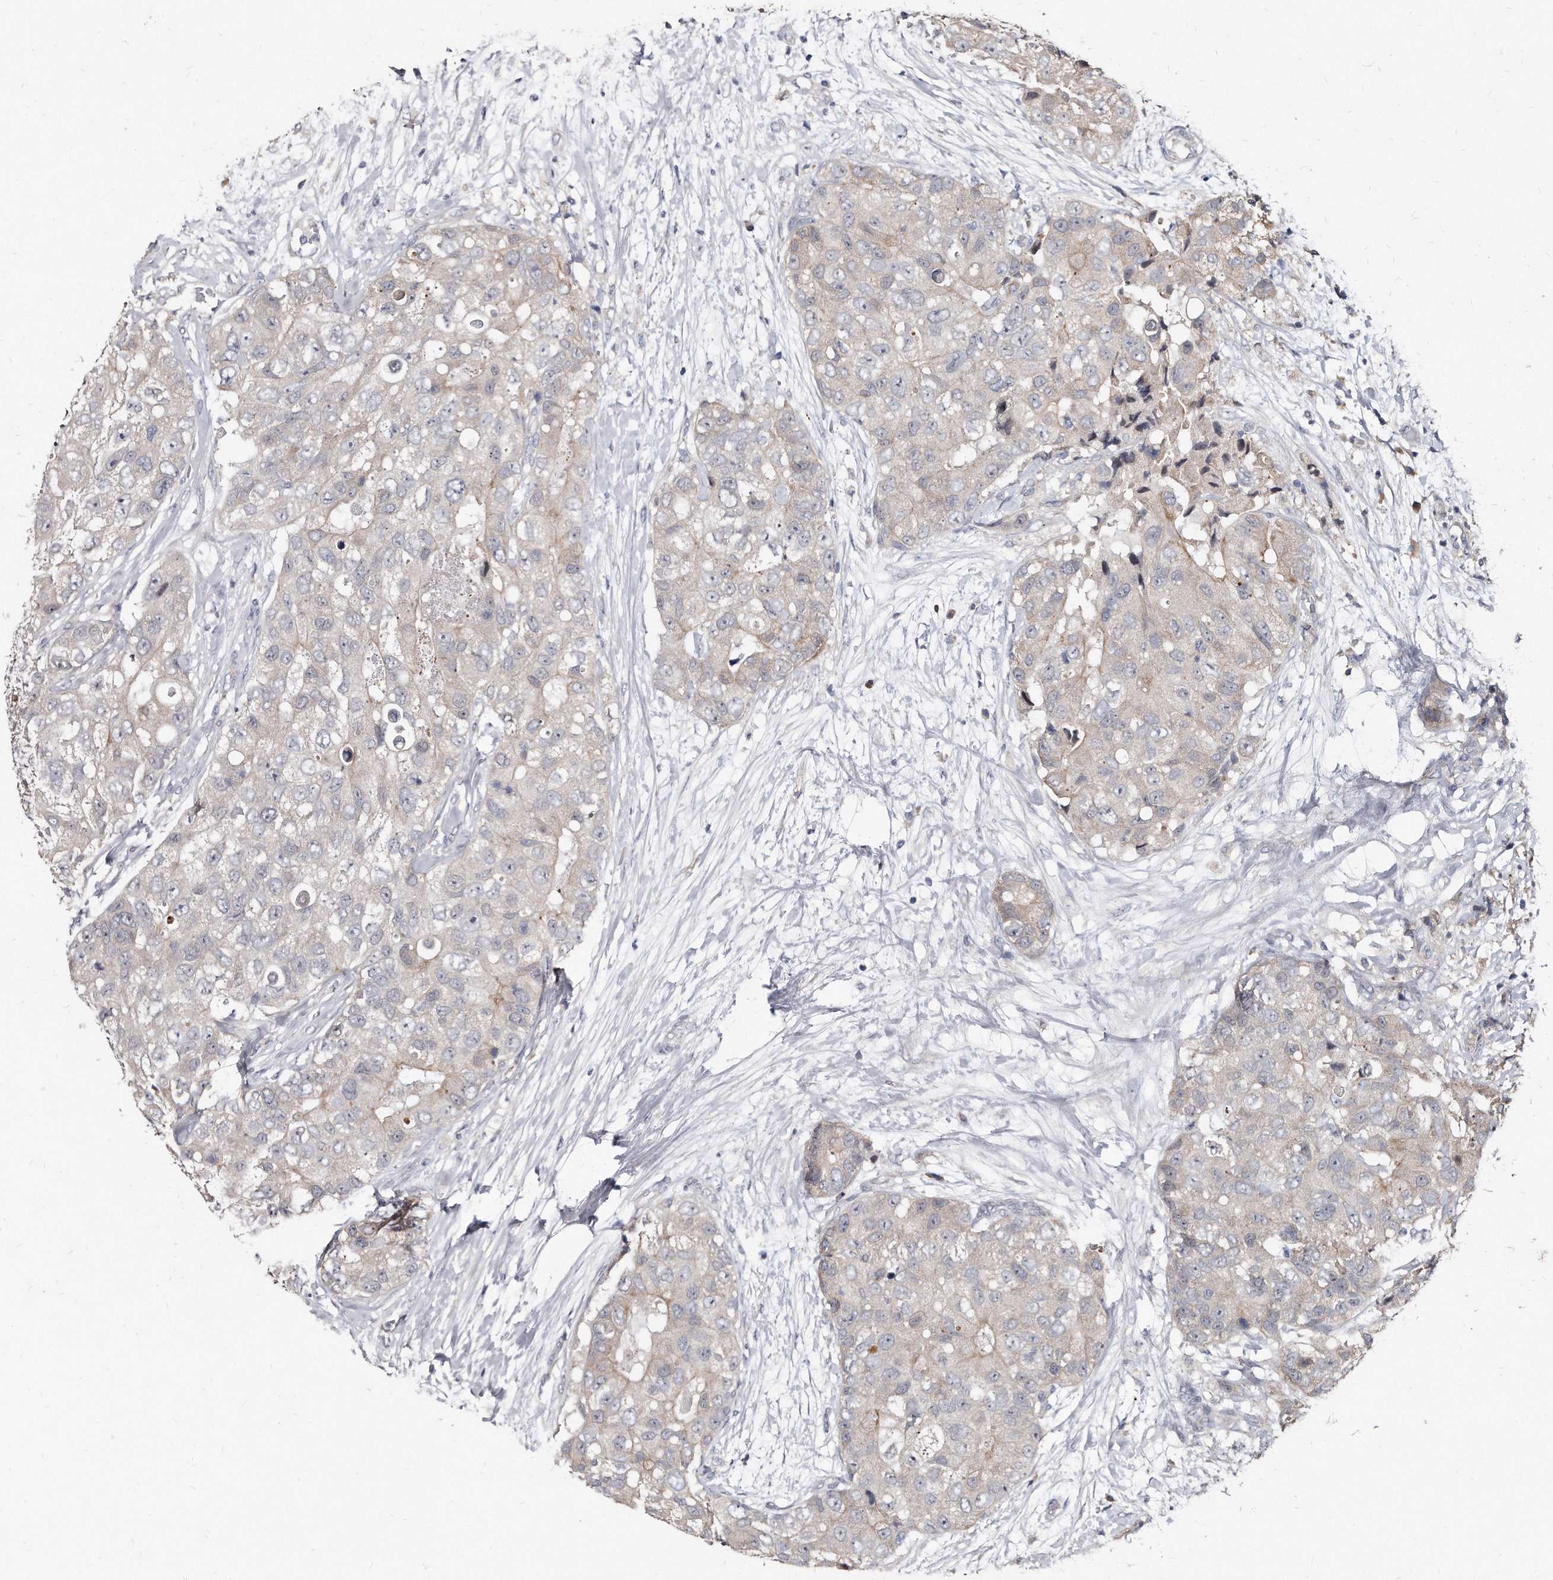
{"staining": {"intensity": "negative", "quantity": "none", "location": "none"}, "tissue": "breast cancer", "cell_type": "Tumor cells", "image_type": "cancer", "snomed": [{"axis": "morphology", "description": "Duct carcinoma"}, {"axis": "topography", "description": "Breast"}], "caption": "Immunohistochemistry micrograph of human breast invasive ductal carcinoma stained for a protein (brown), which shows no positivity in tumor cells. (DAB (3,3'-diaminobenzidine) IHC, high magnification).", "gene": "KLHDC3", "patient": {"sex": "female", "age": 62}}